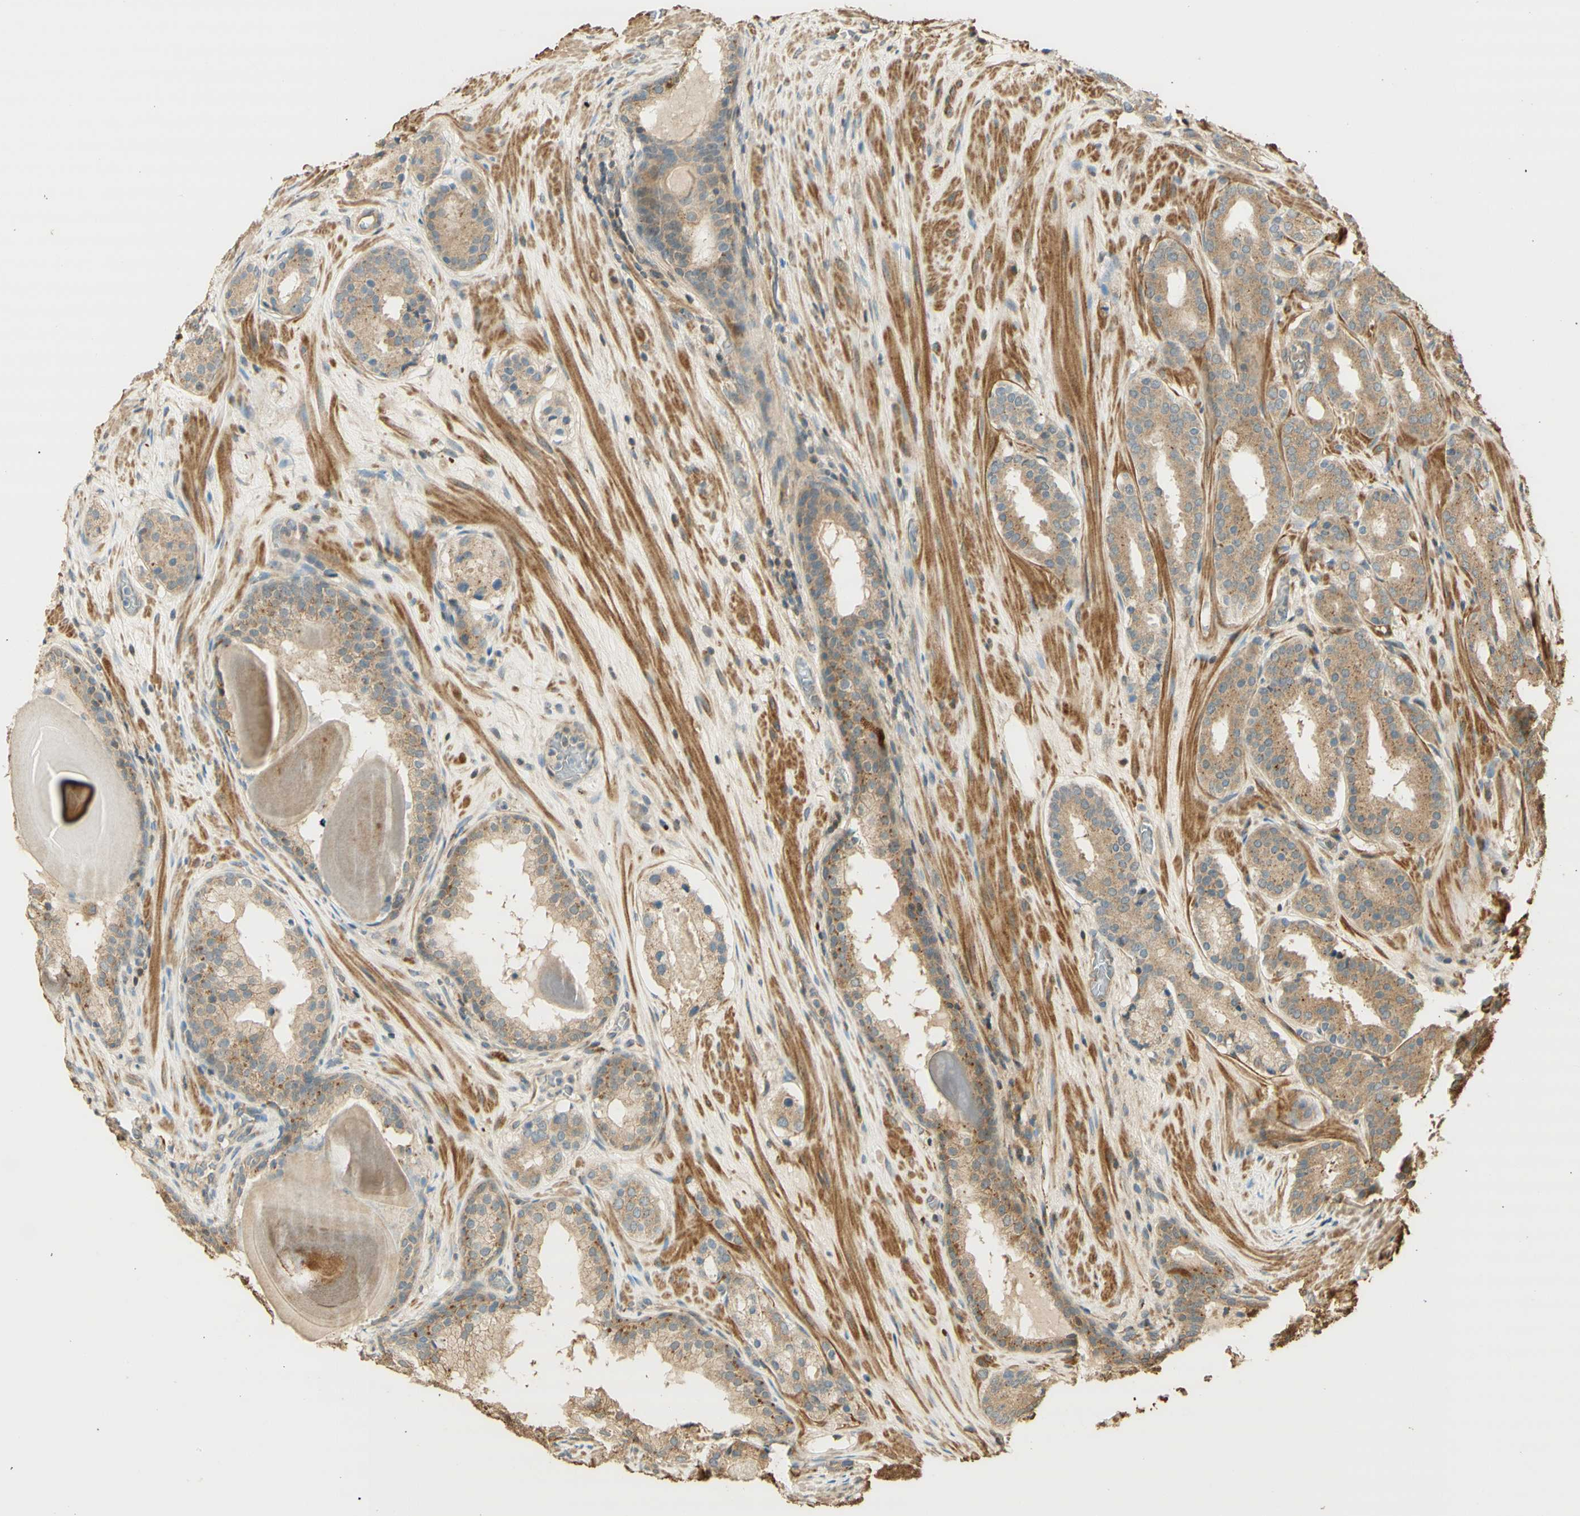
{"staining": {"intensity": "weak", "quantity": ">75%", "location": "cytoplasmic/membranous"}, "tissue": "prostate cancer", "cell_type": "Tumor cells", "image_type": "cancer", "snomed": [{"axis": "morphology", "description": "Adenocarcinoma, Low grade"}, {"axis": "topography", "description": "Prostate"}], "caption": "High-power microscopy captured an immunohistochemistry (IHC) photomicrograph of prostate low-grade adenocarcinoma, revealing weak cytoplasmic/membranous expression in approximately >75% of tumor cells.", "gene": "AGER", "patient": {"sex": "male", "age": 69}}